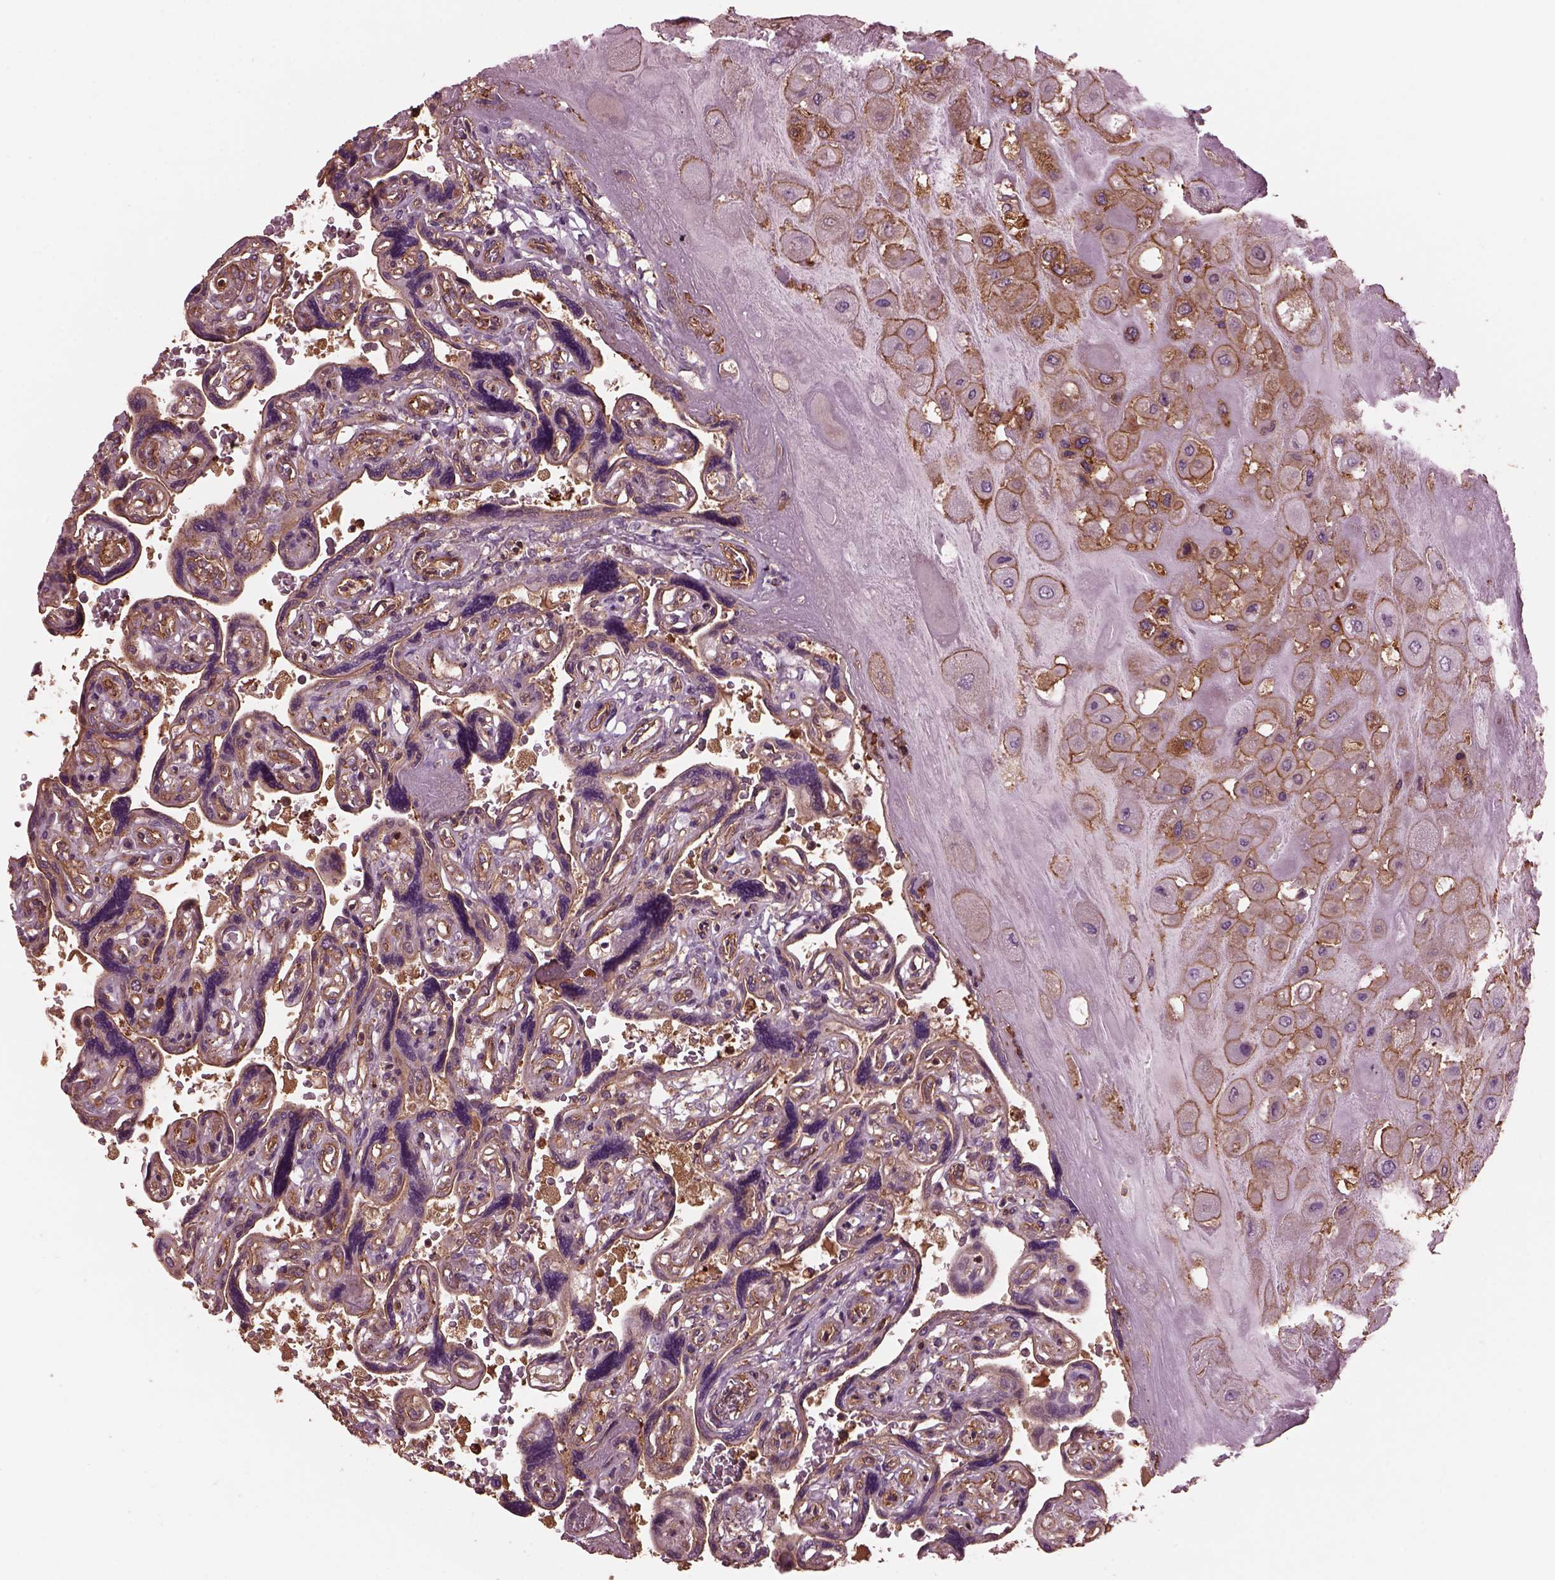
{"staining": {"intensity": "moderate", "quantity": ">75%", "location": "cytoplasmic/membranous"}, "tissue": "placenta", "cell_type": "Decidual cells", "image_type": "normal", "snomed": [{"axis": "morphology", "description": "Normal tissue, NOS"}, {"axis": "topography", "description": "Placenta"}], "caption": "Brown immunohistochemical staining in unremarkable human placenta shows moderate cytoplasmic/membranous expression in about >75% of decidual cells. Nuclei are stained in blue.", "gene": "MYL1", "patient": {"sex": "female", "age": 32}}